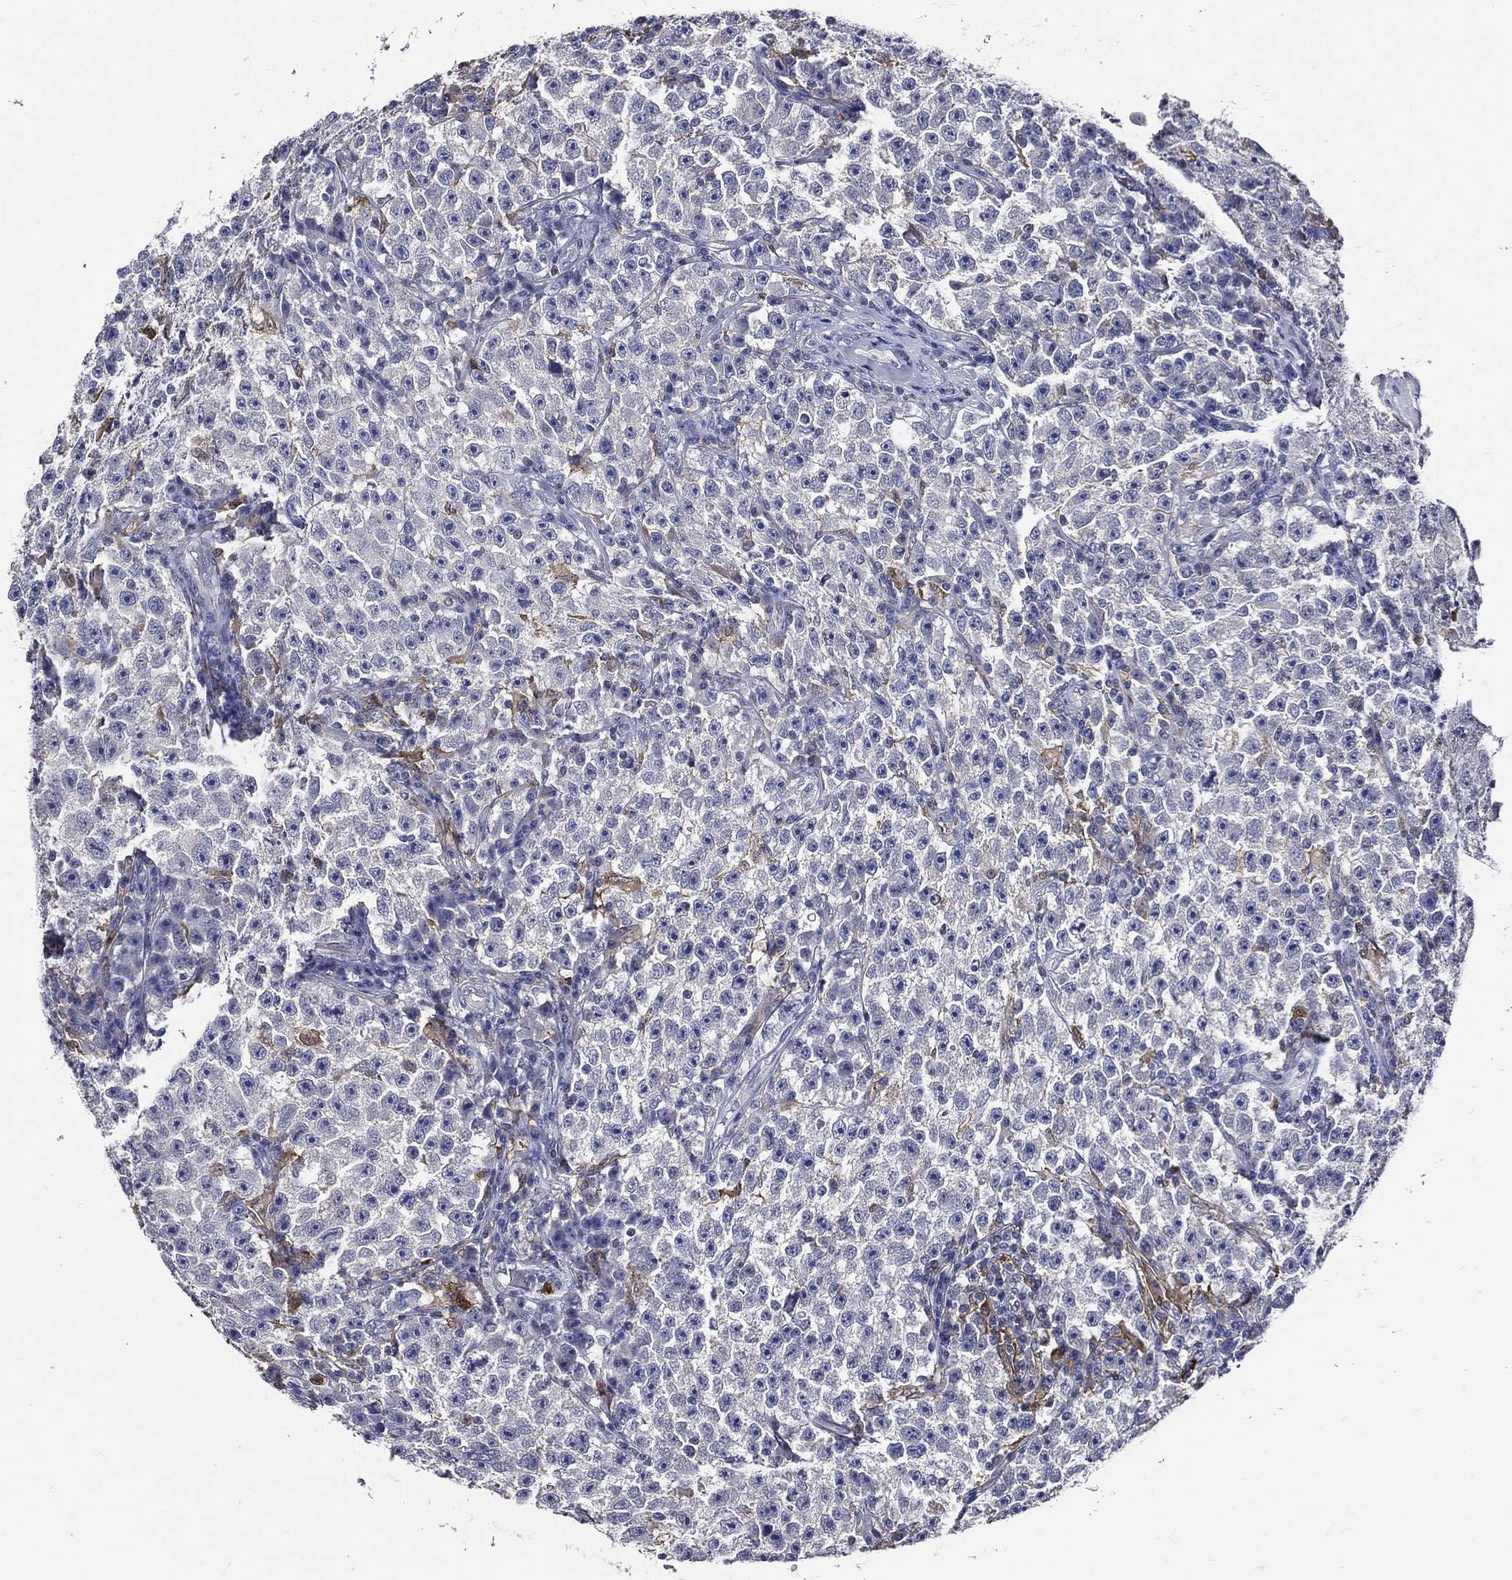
{"staining": {"intensity": "negative", "quantity": "none", "location": "none"}, "tissue": "testis cancer", "cell_type": "Tumor cells", "image_type": "cancer", "snomed": [{"axis": "morphology", "description": "Seminoma, NOS"}, {"axis": "topography", "description": "Testis"}], "caption": "The photomicrograph displays no staining of tumor cells in testis cancer. (DAB (3,3'-diaminobenzidine) immunohistochemistry (IHC) with hematoxylin counter stain).", "gene": "GPR171", "patient": {"sex": "male", "age": 22}}